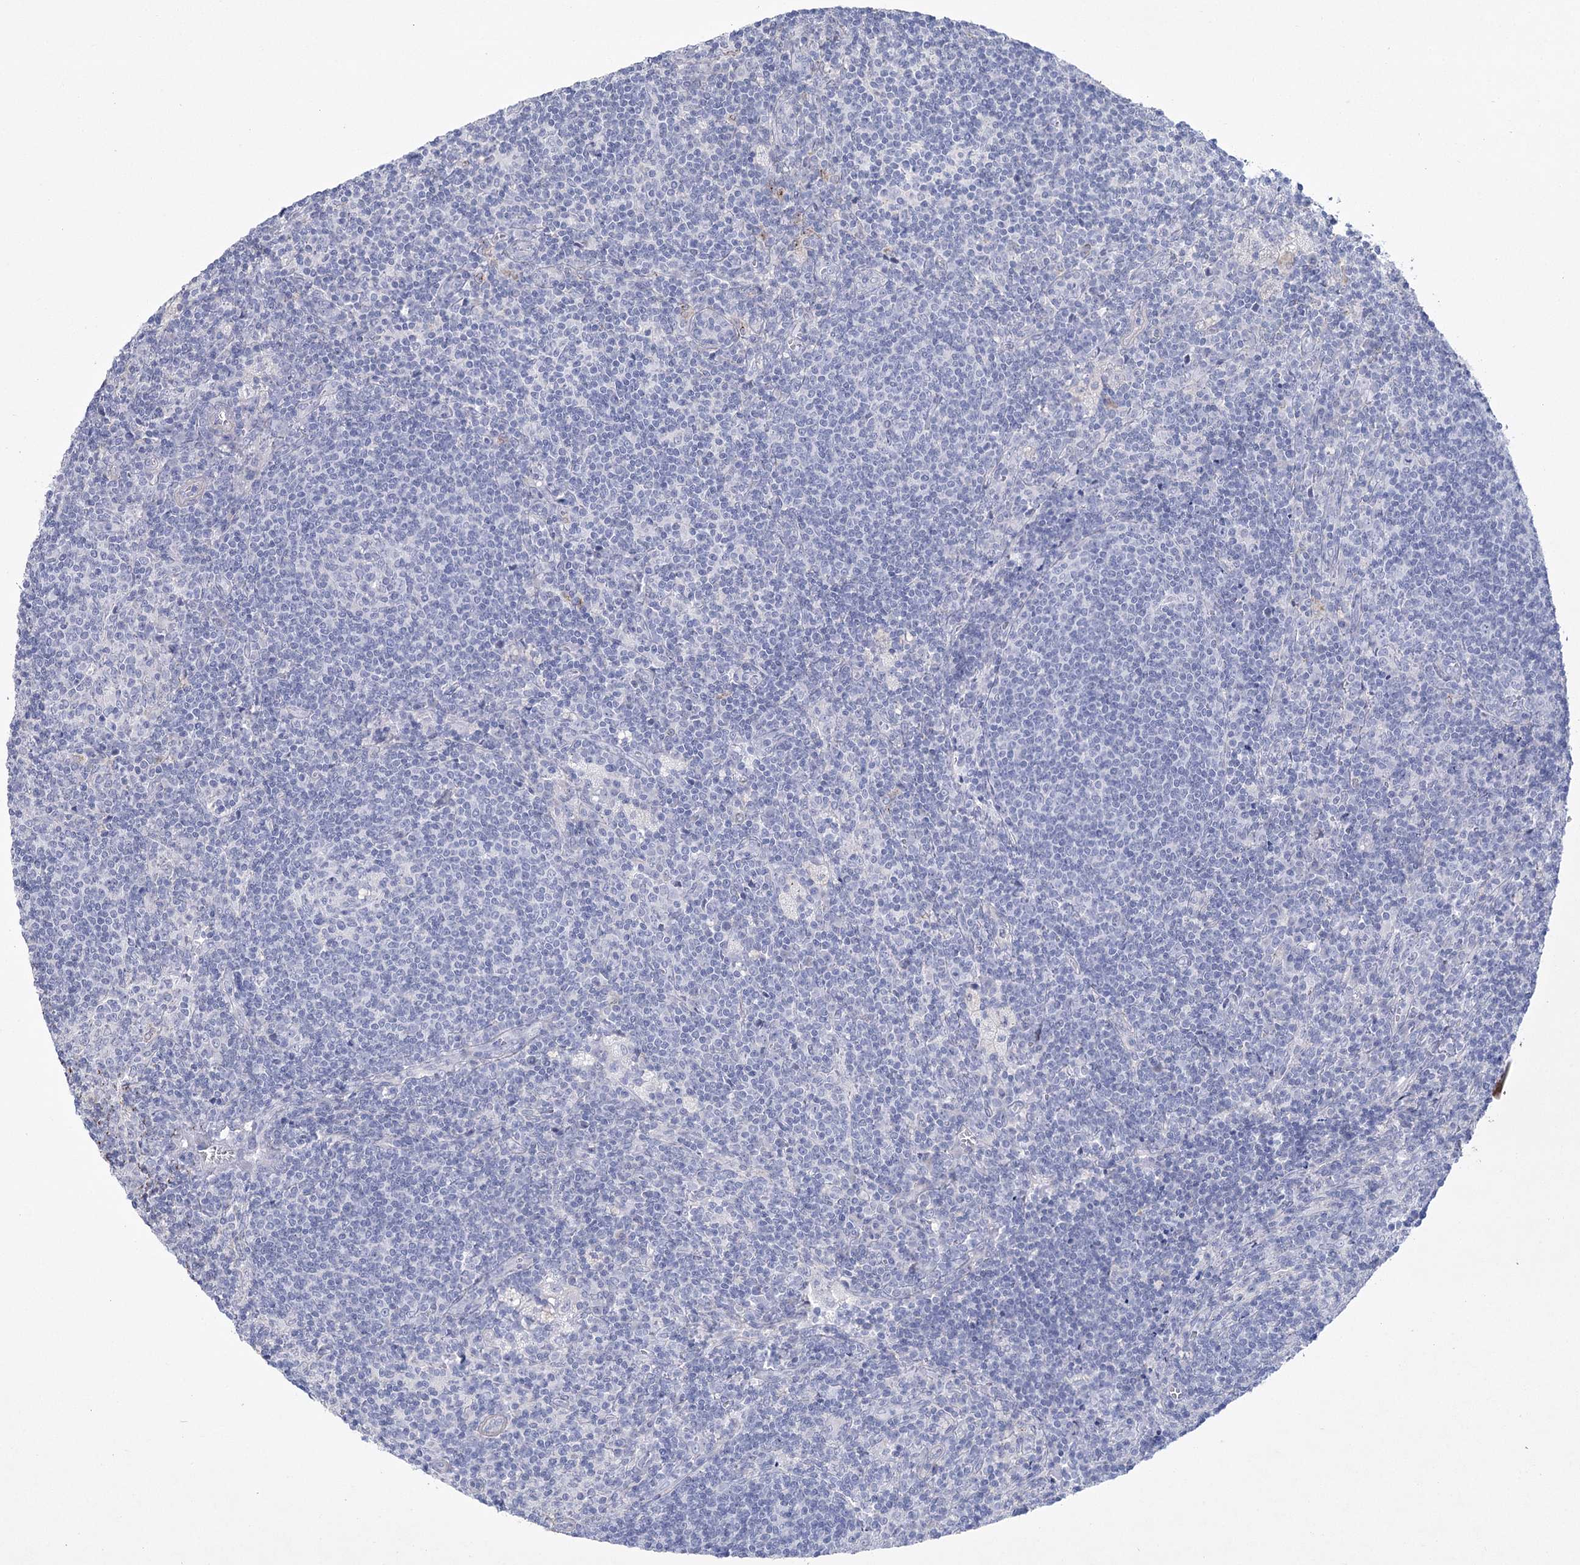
{"staining": {"intensity": "negative", "quantity": "none", "location": "none"}, "tissue": "lymph node", "cell_type": "Germinal center cells", "image_type": "normal", "snomed": [{"axis": "morphology", "description": "Normal tissue, NOS"}, {"axis": "topography", "description": "Lymph node"}], "caption": "This is a micrograph of IHC staining of benign lymph node, which shows no expression in germinal center cells. (Stains: DAB immunohistochemistry (IHC) with hematoxylin counter stain, Microscopy: brightfield microscopy at high magnification).", "gene": "CCDC88A", "patient": {"sex": "male", "age": 69}}